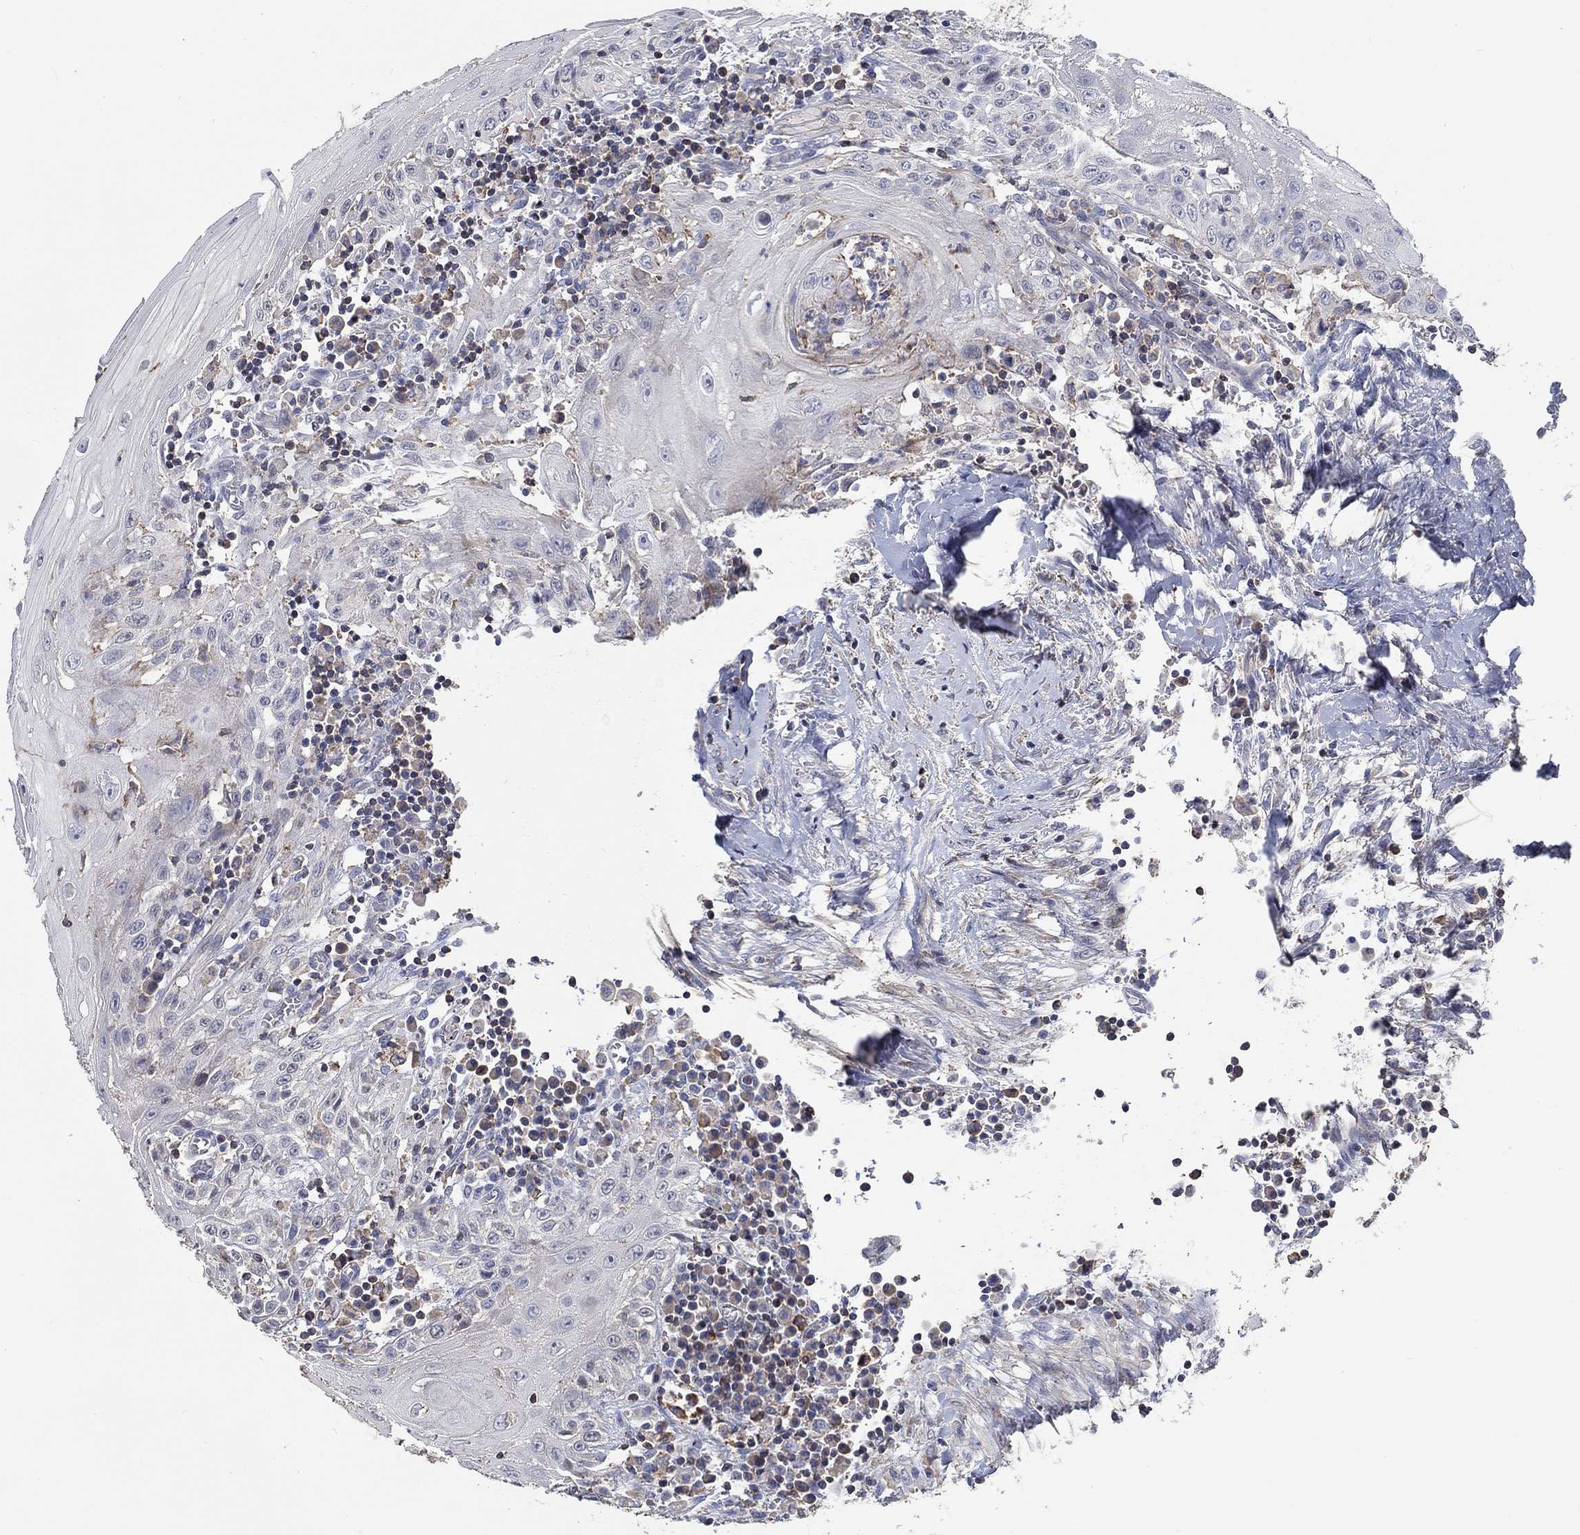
{"staining": {"intensity": "negative", "quantity": "none", "location": "none"}, "tissue": "head and neck cancer", "cell_type": "Tumor cells", "image_type": "cancer", "snomed": [{"axis": "morphology", "description": "Squamous cell carcinoma, NOS"}, {"axis": "topography", "description": "Oral tissue"}, {"axis": "topography", "description": "Head-Neck"}], "caption": "DAB immunohistochemical staining of human head and neck cancer shows no significant positivity in tumor cells. The staining was performed using DAB to visualize the protein expression in brown, while the nuclei were stained in blue with hematoxylin (Magnification: 20x).", "gene": "TNFAIP8L3", "patient": {"sex": "male", "age": 58}}